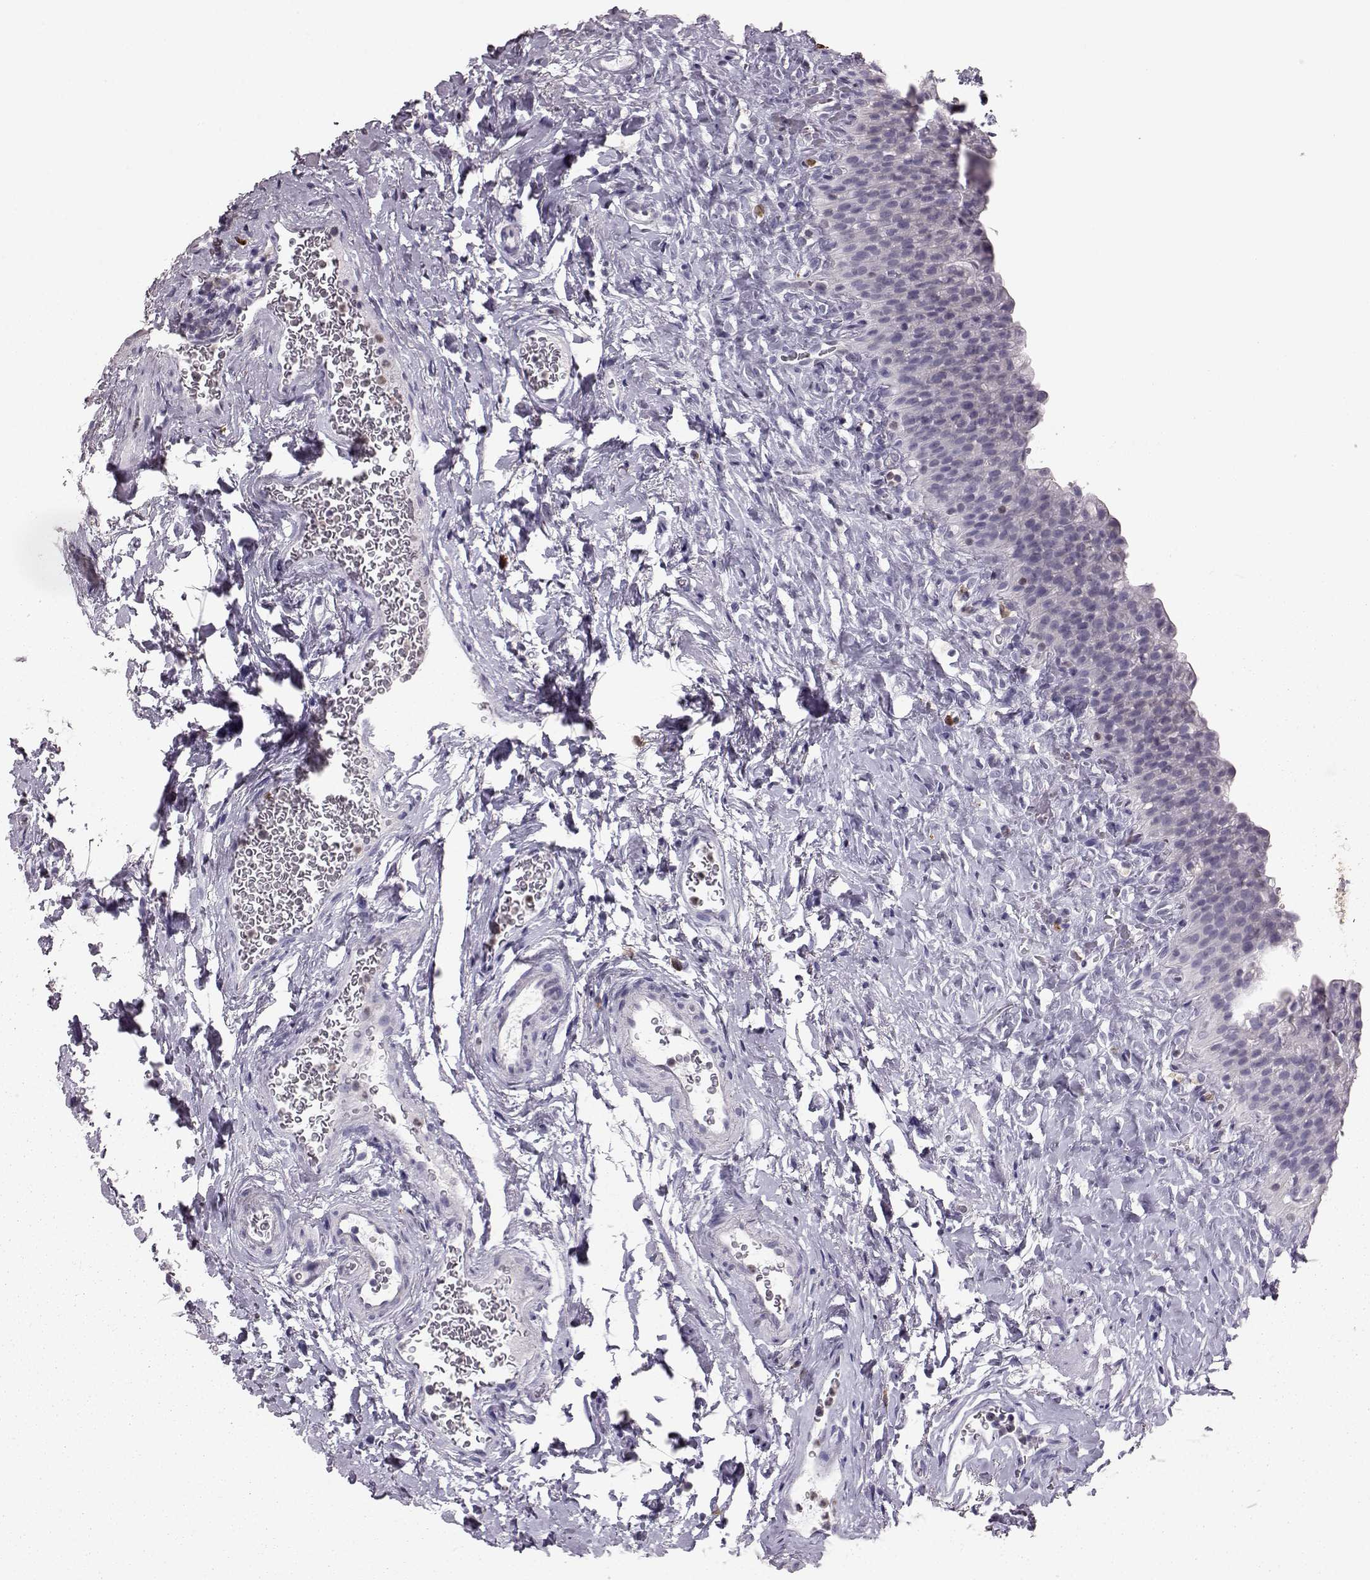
{"staining": {"intensity": "moderate", "quantity": "<25%", "location": "cytoplasmic/membranous"}, "tissue": "urinary bladder", "cell_type": "Urothelial cells", "image_type": "normal", "snomed": [{"axis": "morphology", "description": "Normal tissue, NOS"}, {"axis": "topography", "description": "Urinary bladder"}], "caption": "Brown immunohistochemical staining in unremarkable urinary bladder demonstrates moderate cytoplasmic/membranous staining in approximately <25% of urothelial cells. (brown staining indicates protein expression, while blue staining denotes nuclei).", "gene": "ELOVL5", "patient": {"sex": "male", "age": 76}}